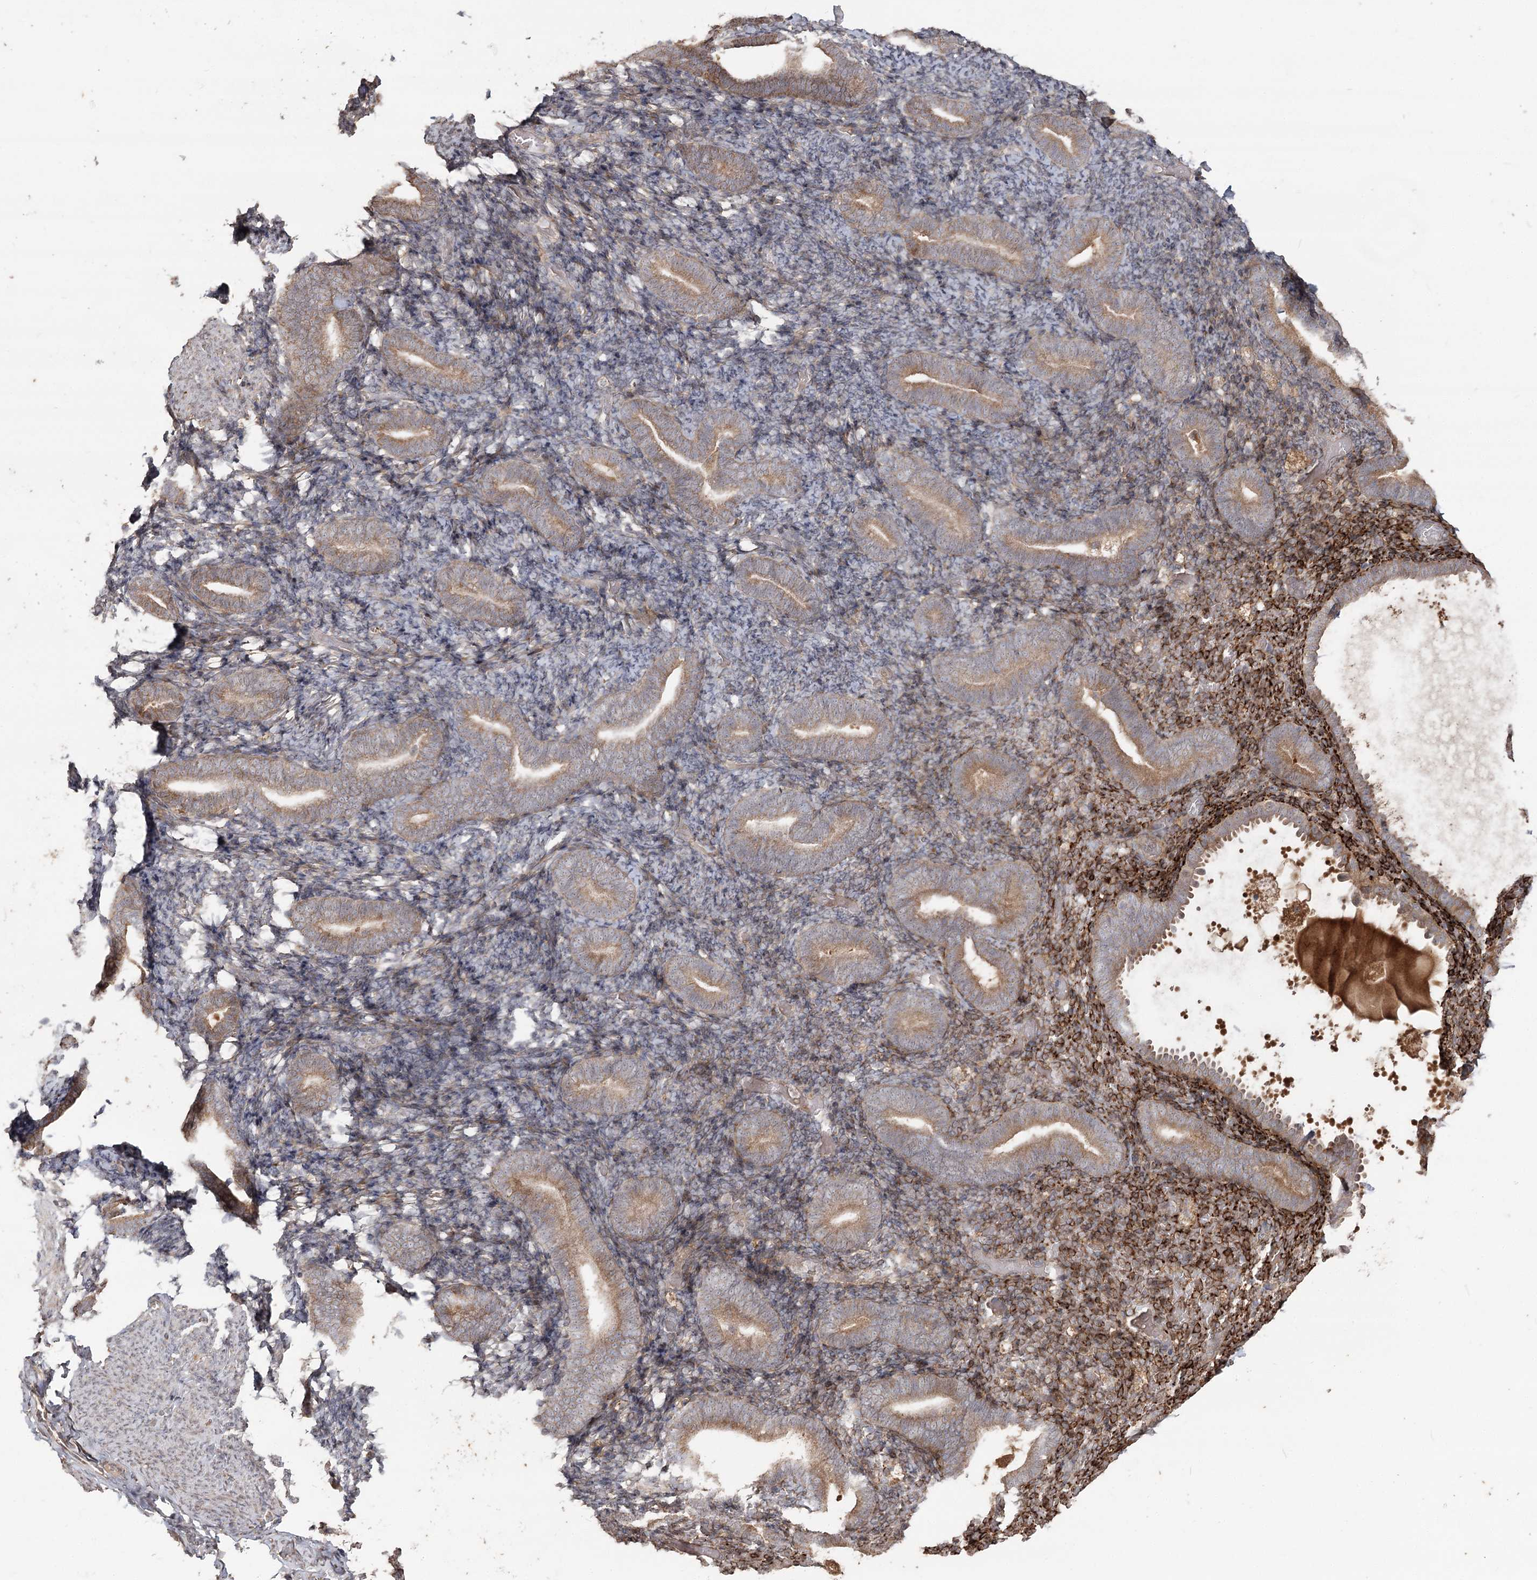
{"staining": {"intensity": "moderate", "quantity": "<25%", "location": "cytoplasmic/membranous"}, "tissue": "endometrium", "cell_type": "Cells in endometrial stroma", "image_type": "normal", "snomed": [{"axis": "morphology", "description": "Normal tissue, NOS"}, {"axis": "topography", "description": "Endometrium"}], "caption": "The photomicrograph reveals staining of normal endometrium, revealing moderate cytoplasmic/membranous protein expression (brown color) within cells in endometrial stroma.", "gene": "OBSL1", "patient": {"sex": "female", "age": 51}}